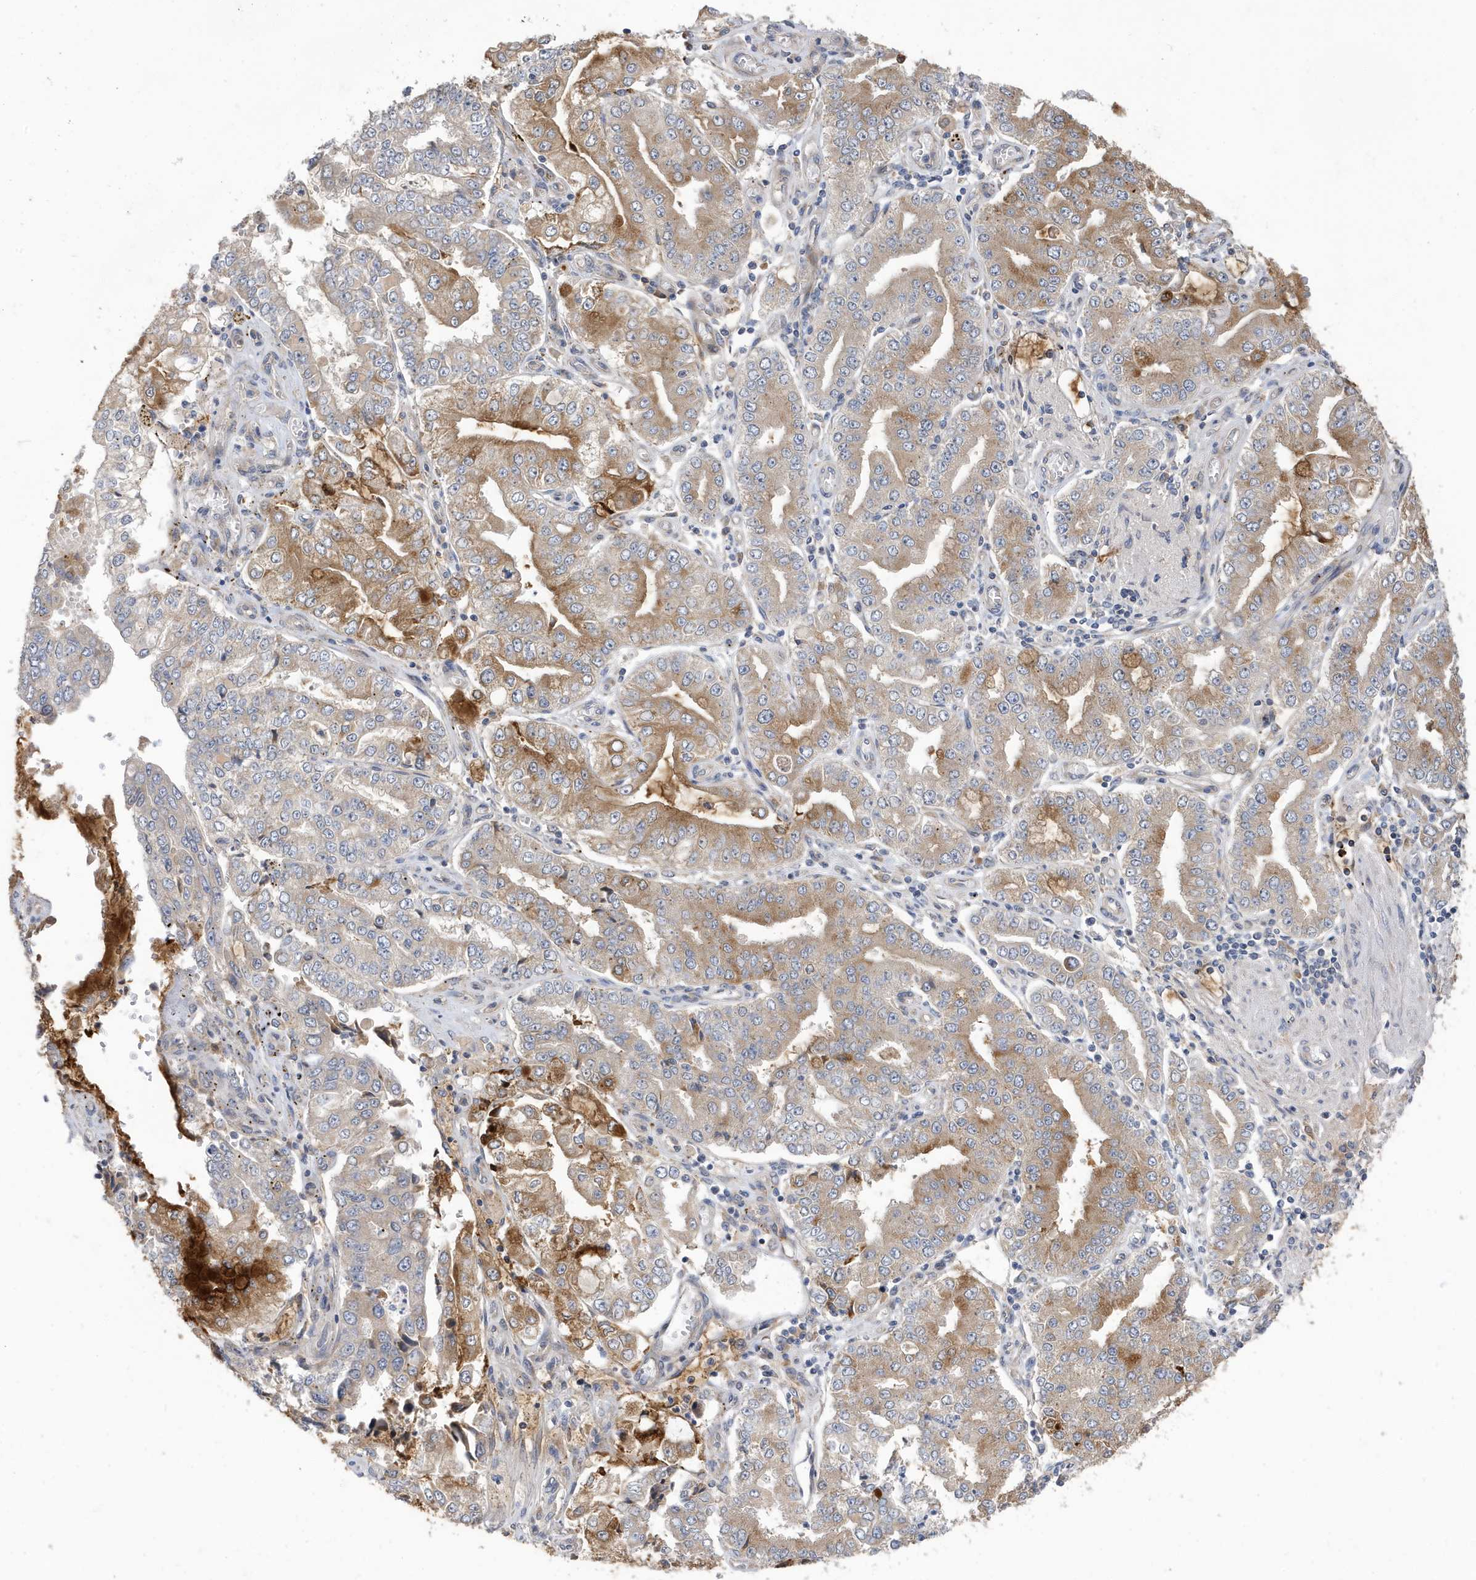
{"staining": {"intensity": "moderate", "quantity": ">75%", "location": "cytoplasmic/membranous"}, "tissue": "stomach cancer", "cell_type": "Tumor cells", "image_type": "cancer", "snomed": [{"axis": "morphology", "description": "Adenocarcinoma, NOS"}, {"axis": "topography", "description": "Stomach"}], "caption": "High-power microscopy captured an immunohistochemistry (IHC) histopathology image of adenocarcinoma (stomach), revealing moderate cytoplasmic/membranous expression in approximately >75% of tumor cells.", "gene": "LAPTM4A", "patient": {"sex": "male", "age": 76}}